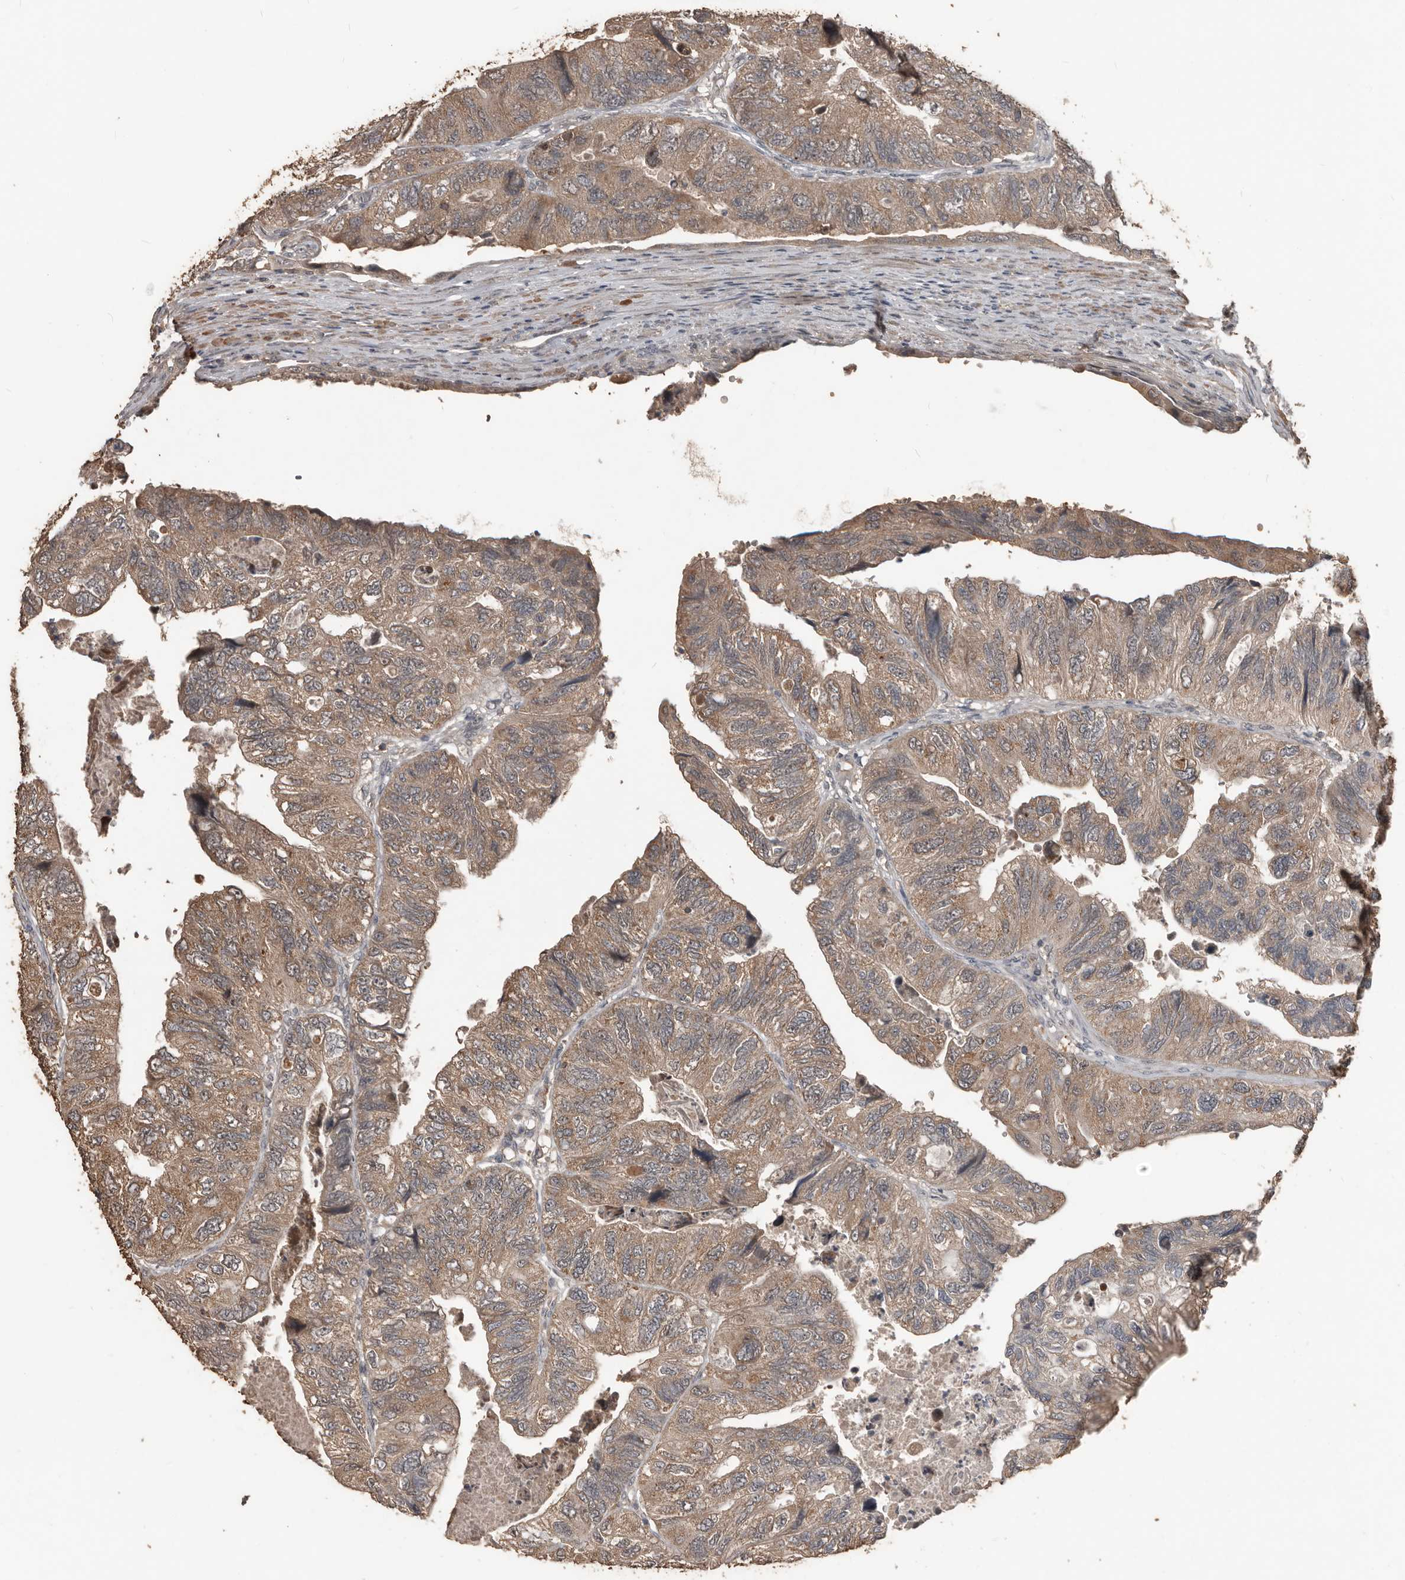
{"staining": {"intensity": "moderate", "quantity": ">75%", "location": "cytoplasmic/membranous"}, "tissue": "colorectal cancer", "cell_type": "Tumor cells", "image_type": "cancer", "snomed": [{"axis": "morphology", "description": "Adenocarcinoma, NOS"}, {"axis": "topography", "description": "Rectum"}], "caption": "Colorectal cancer stained for a protein (brown) displays moderate cytoplasmic/membranous positive positivity in approximately >75% of tumor cells.", "gene": "BAMBI", "patient": {"sex": "male", "age": 63}}